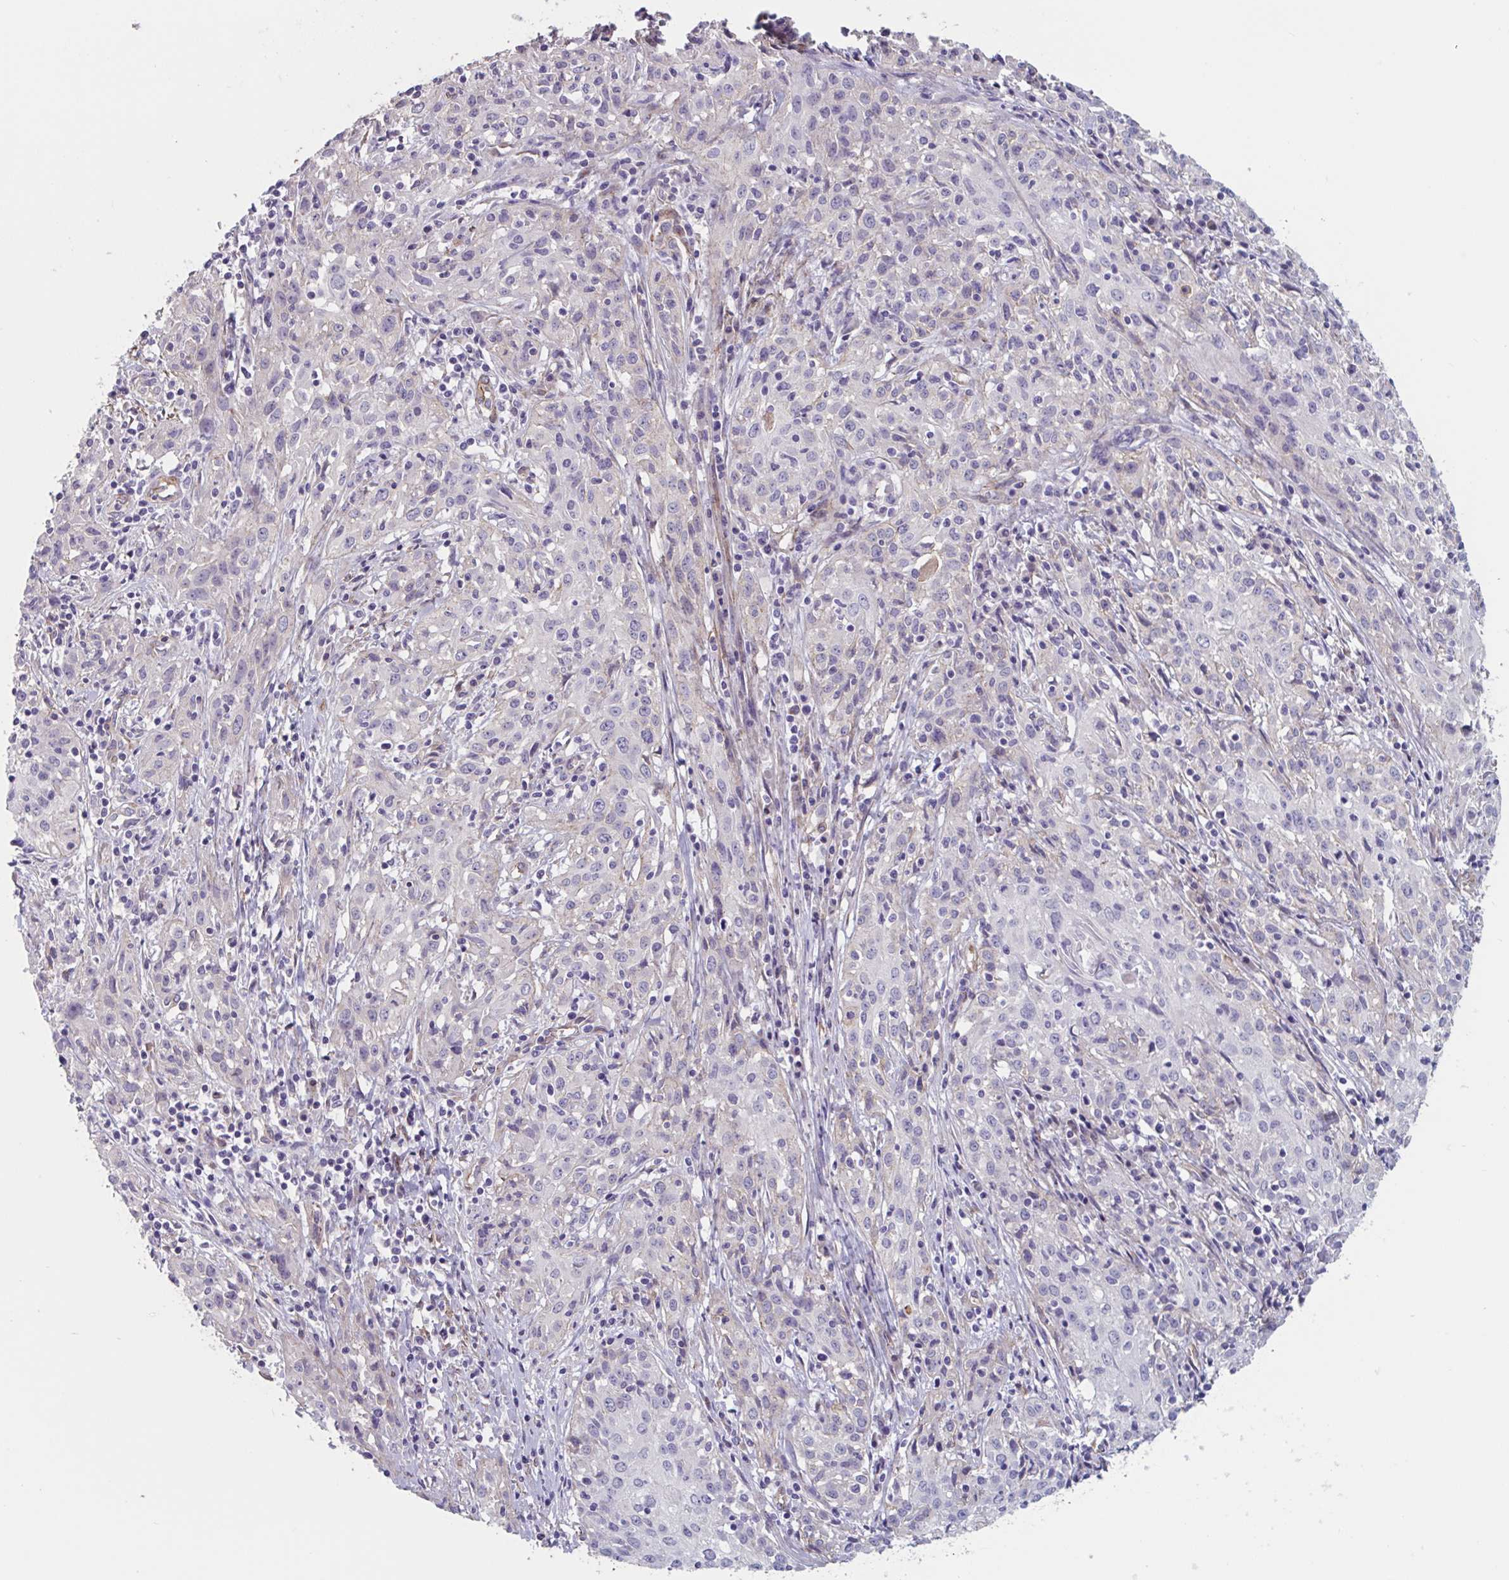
{"staining": {"intensity": "negative", "quantity": "none", "location": "none"}, "tissue": "cervical cancer", "cell_type": "Tumor cells", "image_type": "cancer", "snomed": [{"axis": "morphology", "description": "Squamous cell carcinoma, NOS"}, {"axis": "topography", "description": "Cervix"}], "caption": "Image shows no protein staining in tumor cells of cervical cancer (squamous cell carcinoma) tissue. Nuclei are stained in blue.", "gene": "CITED4", "patient": {"sex": "female", "age": 57}}